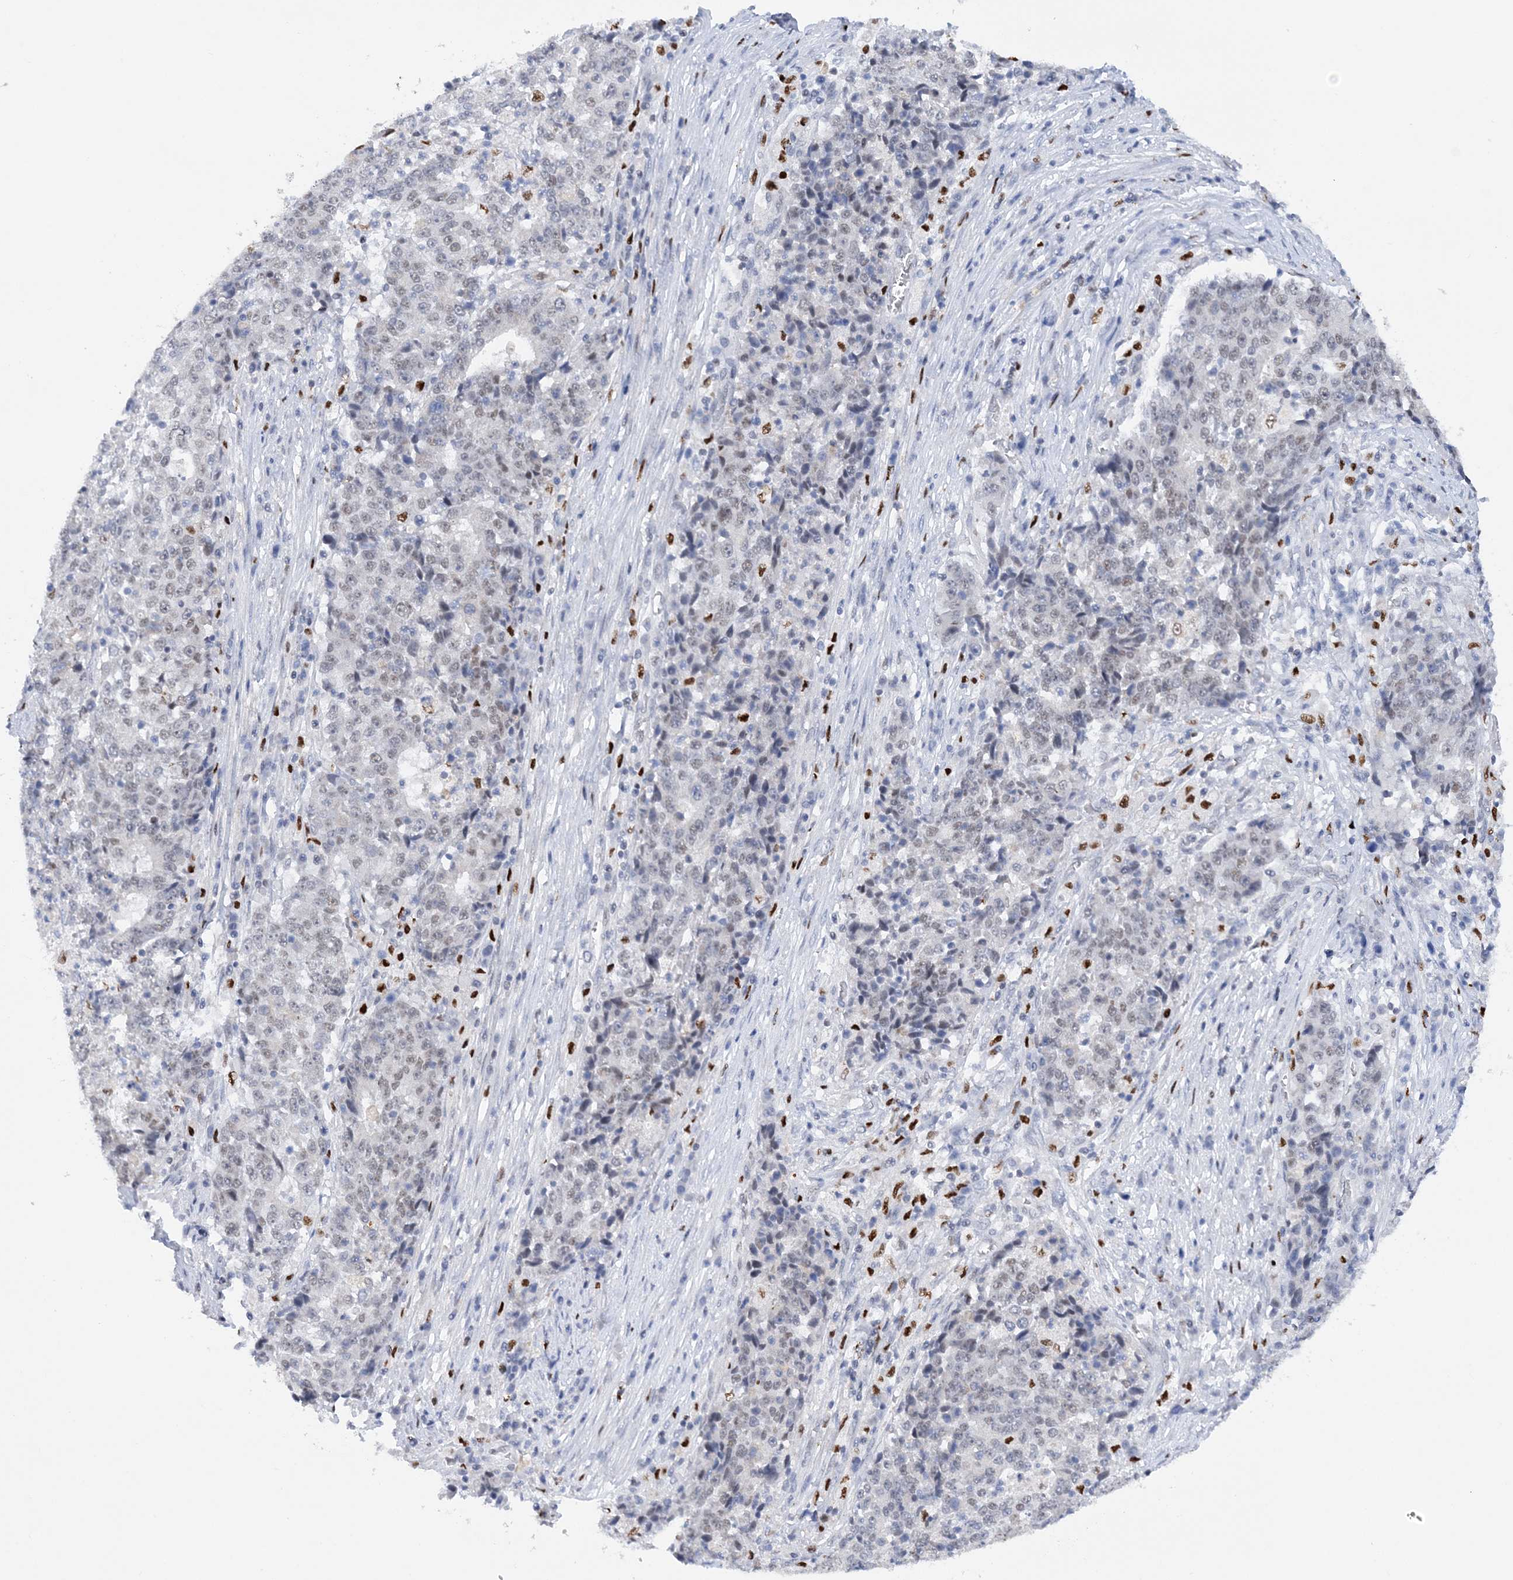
{"staining": {"intensity": "weak", "quantity": "<25%", "location": "nuclear"}, "tissue": "stomach cancer", "cell_type": "Tumor cells", "image_type": "cancer", "snomed": [{"axis": "morphology", "description": "Adenocarcinoma, NOS"}, {"axis": "topography", "description": "Stomach"}], "caption": "A histopathology image of human stomach cancer is negative for staining in tumor cells.", "gene": "NIT2", "patient": {"sex": "male", "age": 59}}